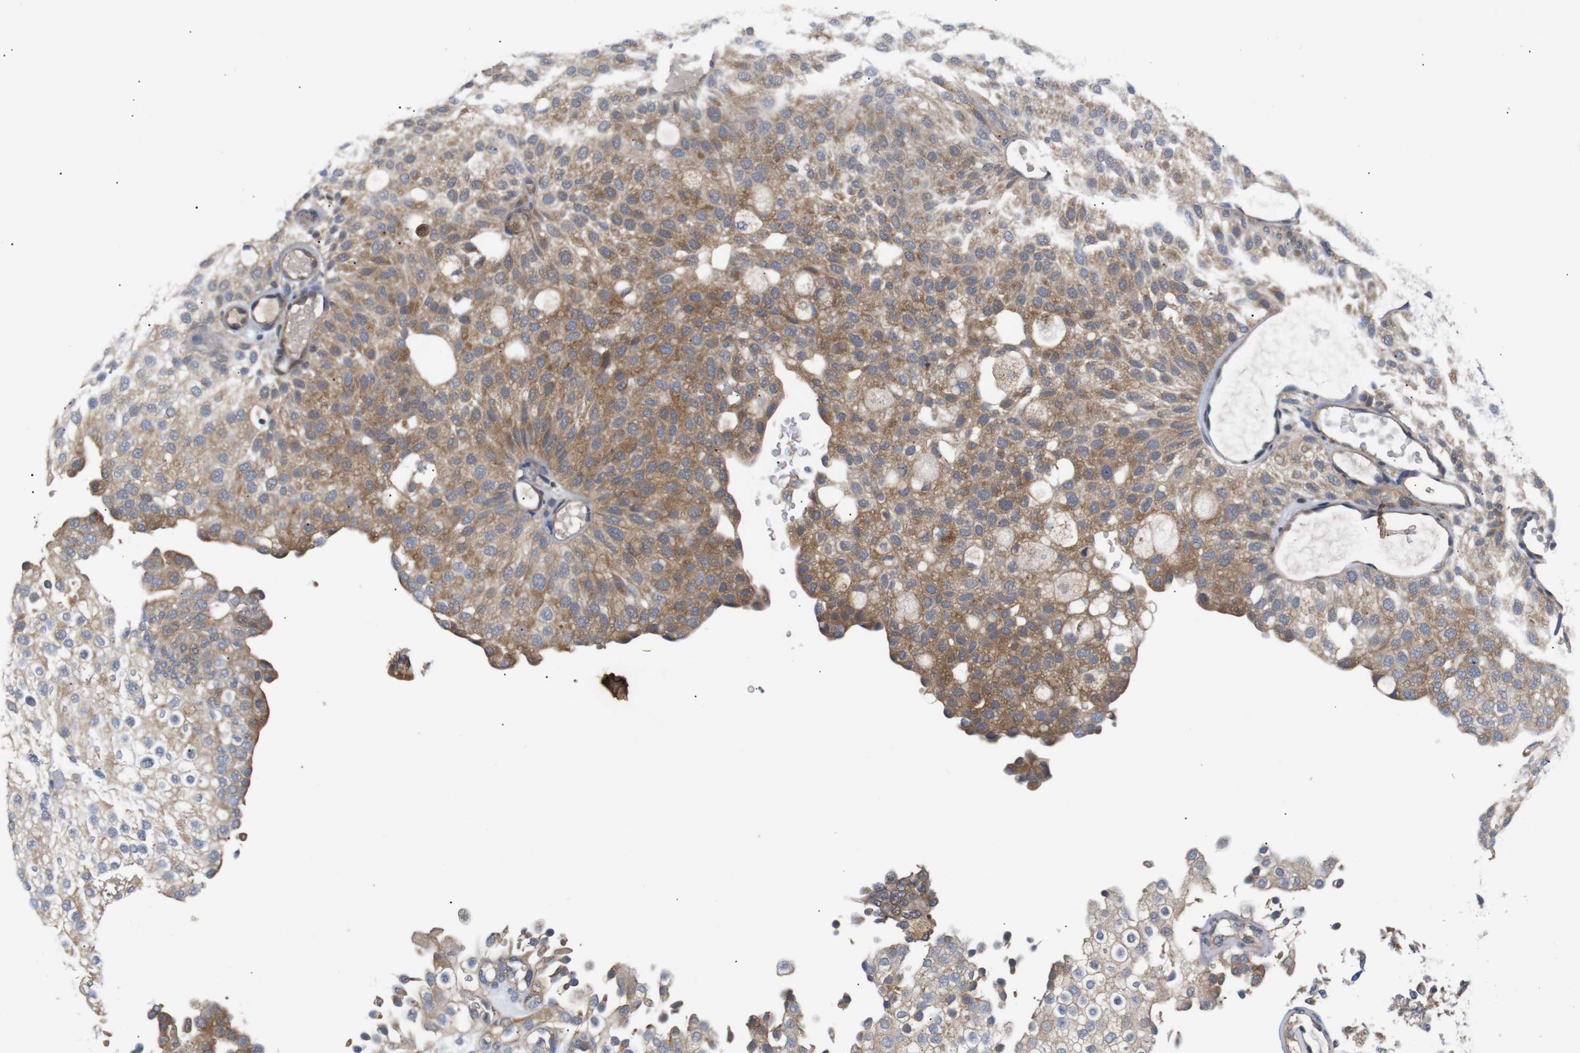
{"staining": {"intensity": "moderate", "quantity": ">75%", "location": "cytoplasmic/membranous"}, "tissue": "urothelial cancer", "cell_type": "Tumor cells", "image_type": "cancer", "snomed": [{"axis": "morphology", "description": "Urothelial carcinoma, Low grade"}, {"axis": "topography", "description": "Urinary bladder"}], "caption": "An image of low-grade urothelial carcinoma stained for a protein demonstrates moderate cytoplasmic/membranous brown staining in tumor cells.", "gene": "RIPK1", "patient": {"sex": "male", "age": 78}}